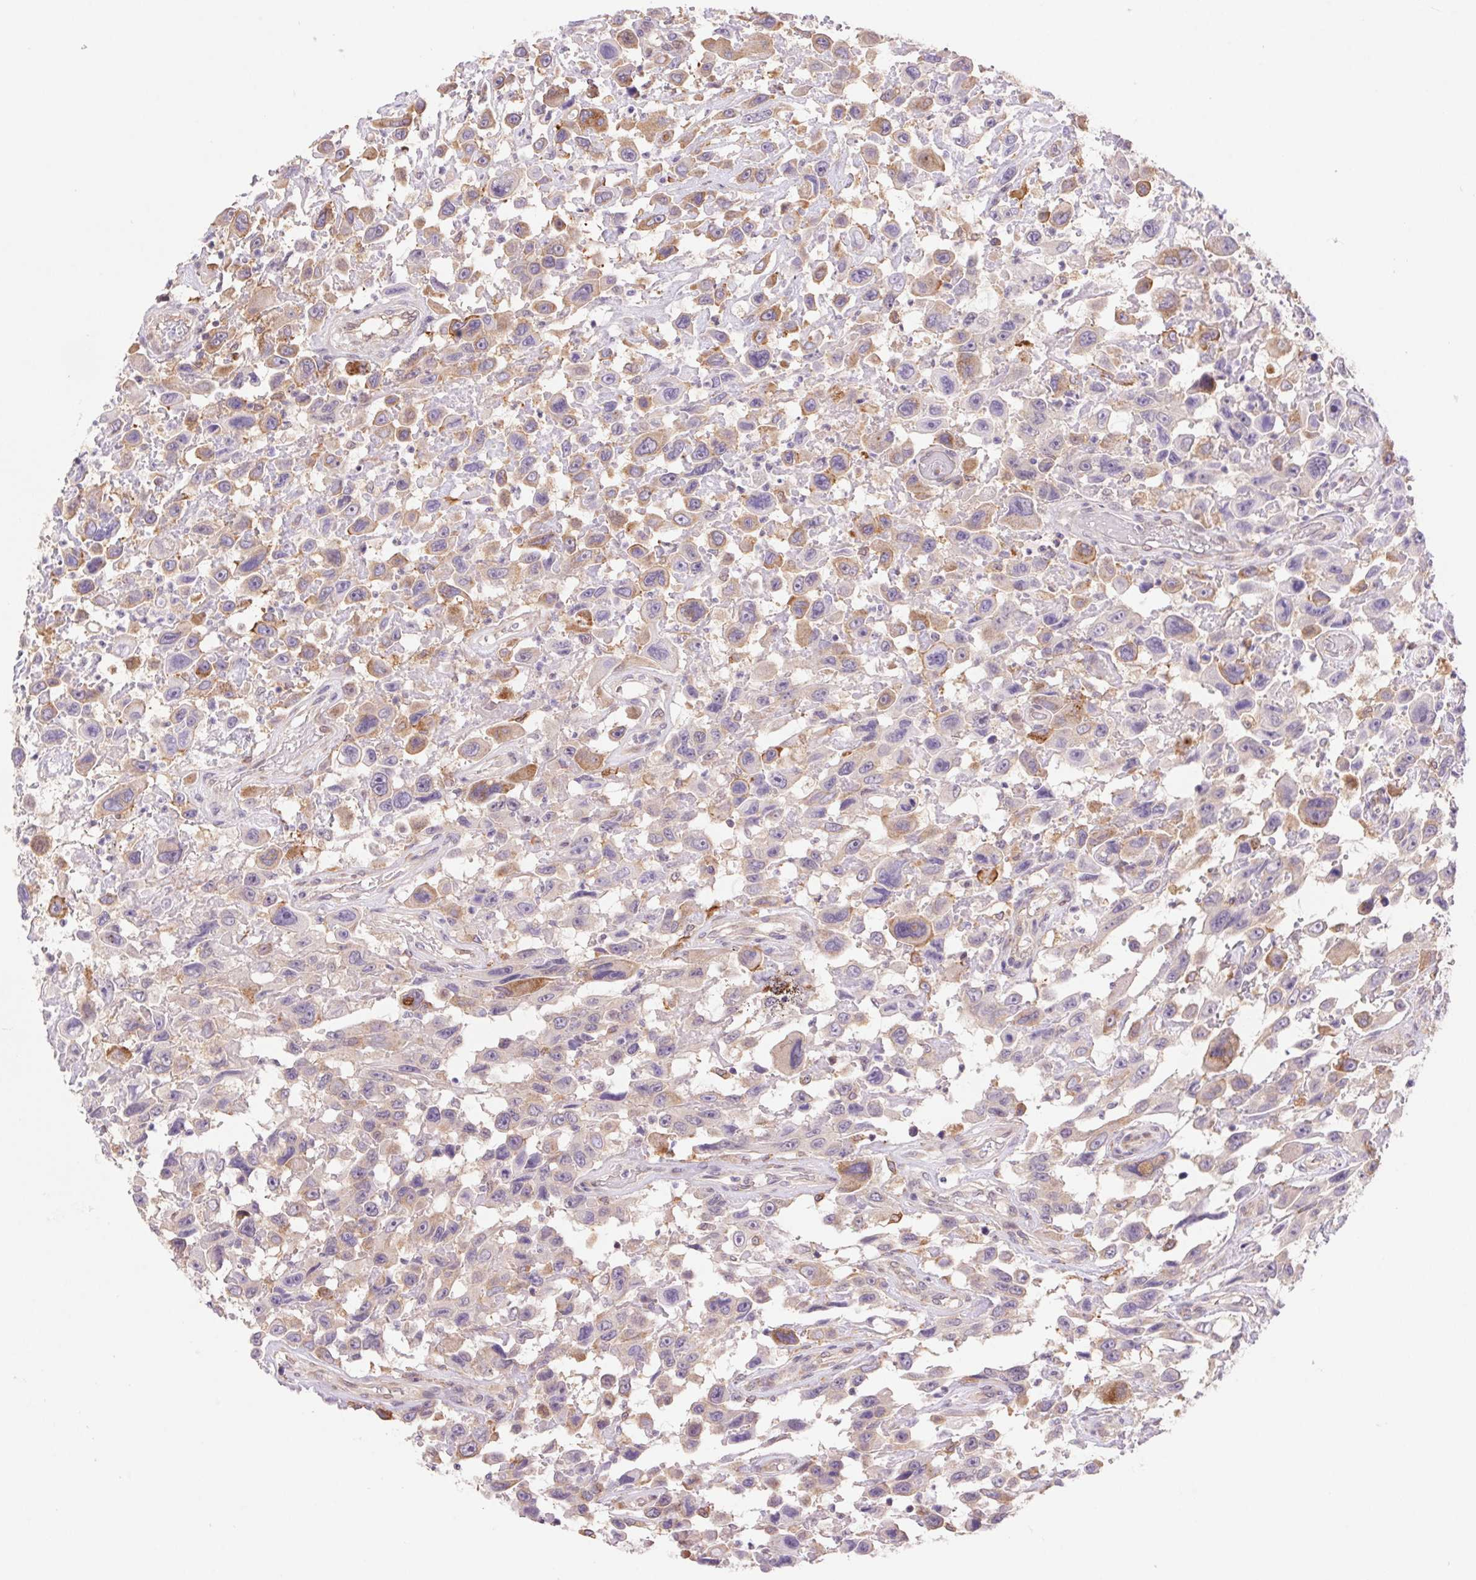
{"staining": {"intensity": "moderate", "quantity": "25%-75%", "location": "cytoplasmic/membranous"}, "tissue": "urothelial cancer", "cell_type": "Tumor cells", "image_type": "cancer", "snomed": [{"axis": "morphology", "description": "Urothelial carcinoma, High grade"}, {"axis": "topography", "description": "Urinary bladder"}], "caption": "Brown immunohistochemical staining in human high-grade urothelial carcinoma demonstrates moderate cytoplasmic/membranous staining in about 25%-75% of tumor cells. Using DAB (3,3'-diaminobenzidine) (brown) and hematoxylin (blue) stains, captured at high magnification using brightfield microscopy.", "gene": "KLHL20", "patient": {"sex": "male", "age": 53}}